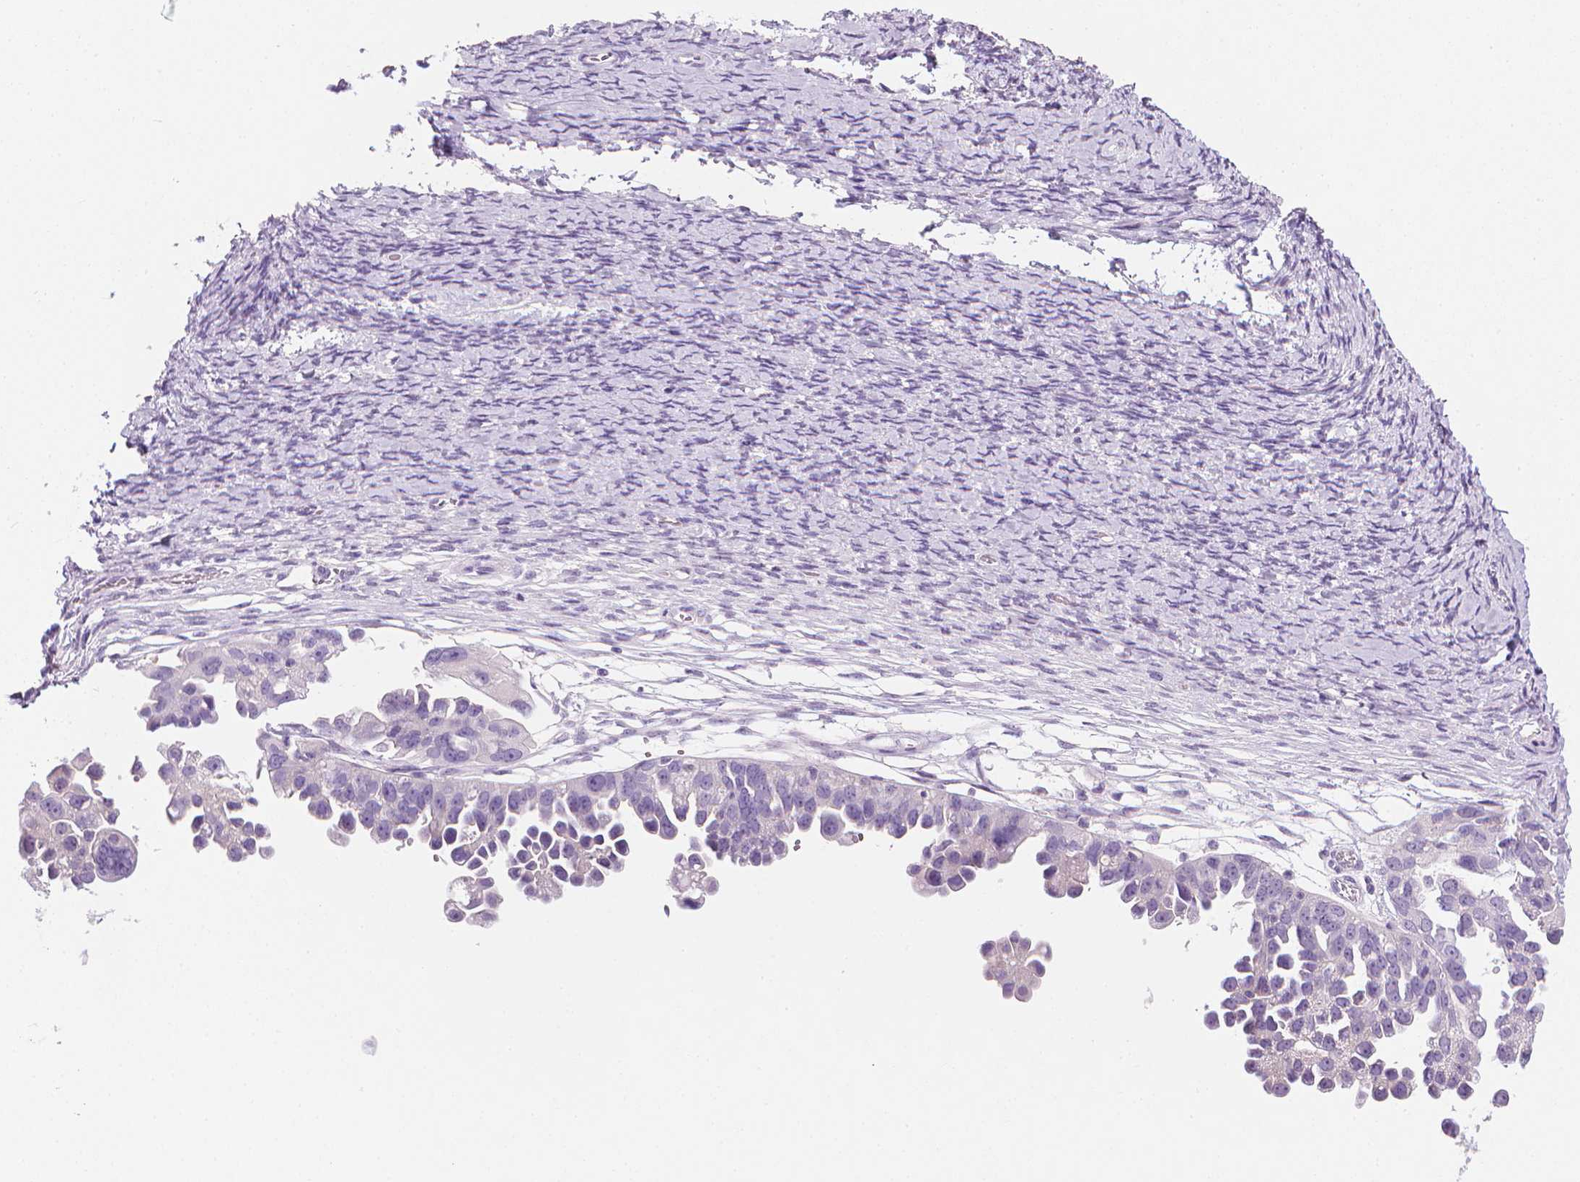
{"staining": {"intensity": "negative", "quantity": "none", "location": "none"}, "tissue": "ovarian cancer", "cell_type": "Tumor cells", "image_type": "cancer", "snomed": [{"axis": "morphology", "description": "Cystadenocarcinoma, serous, NOS"}, {"axis": "topography", "description": "Ovary"}], "caption": "IHC of ovarian cancer demonstrates no positivity in tumor cells.", "gene": "DCAF8L1", "patient": {"sex": "female", "age": 53}}